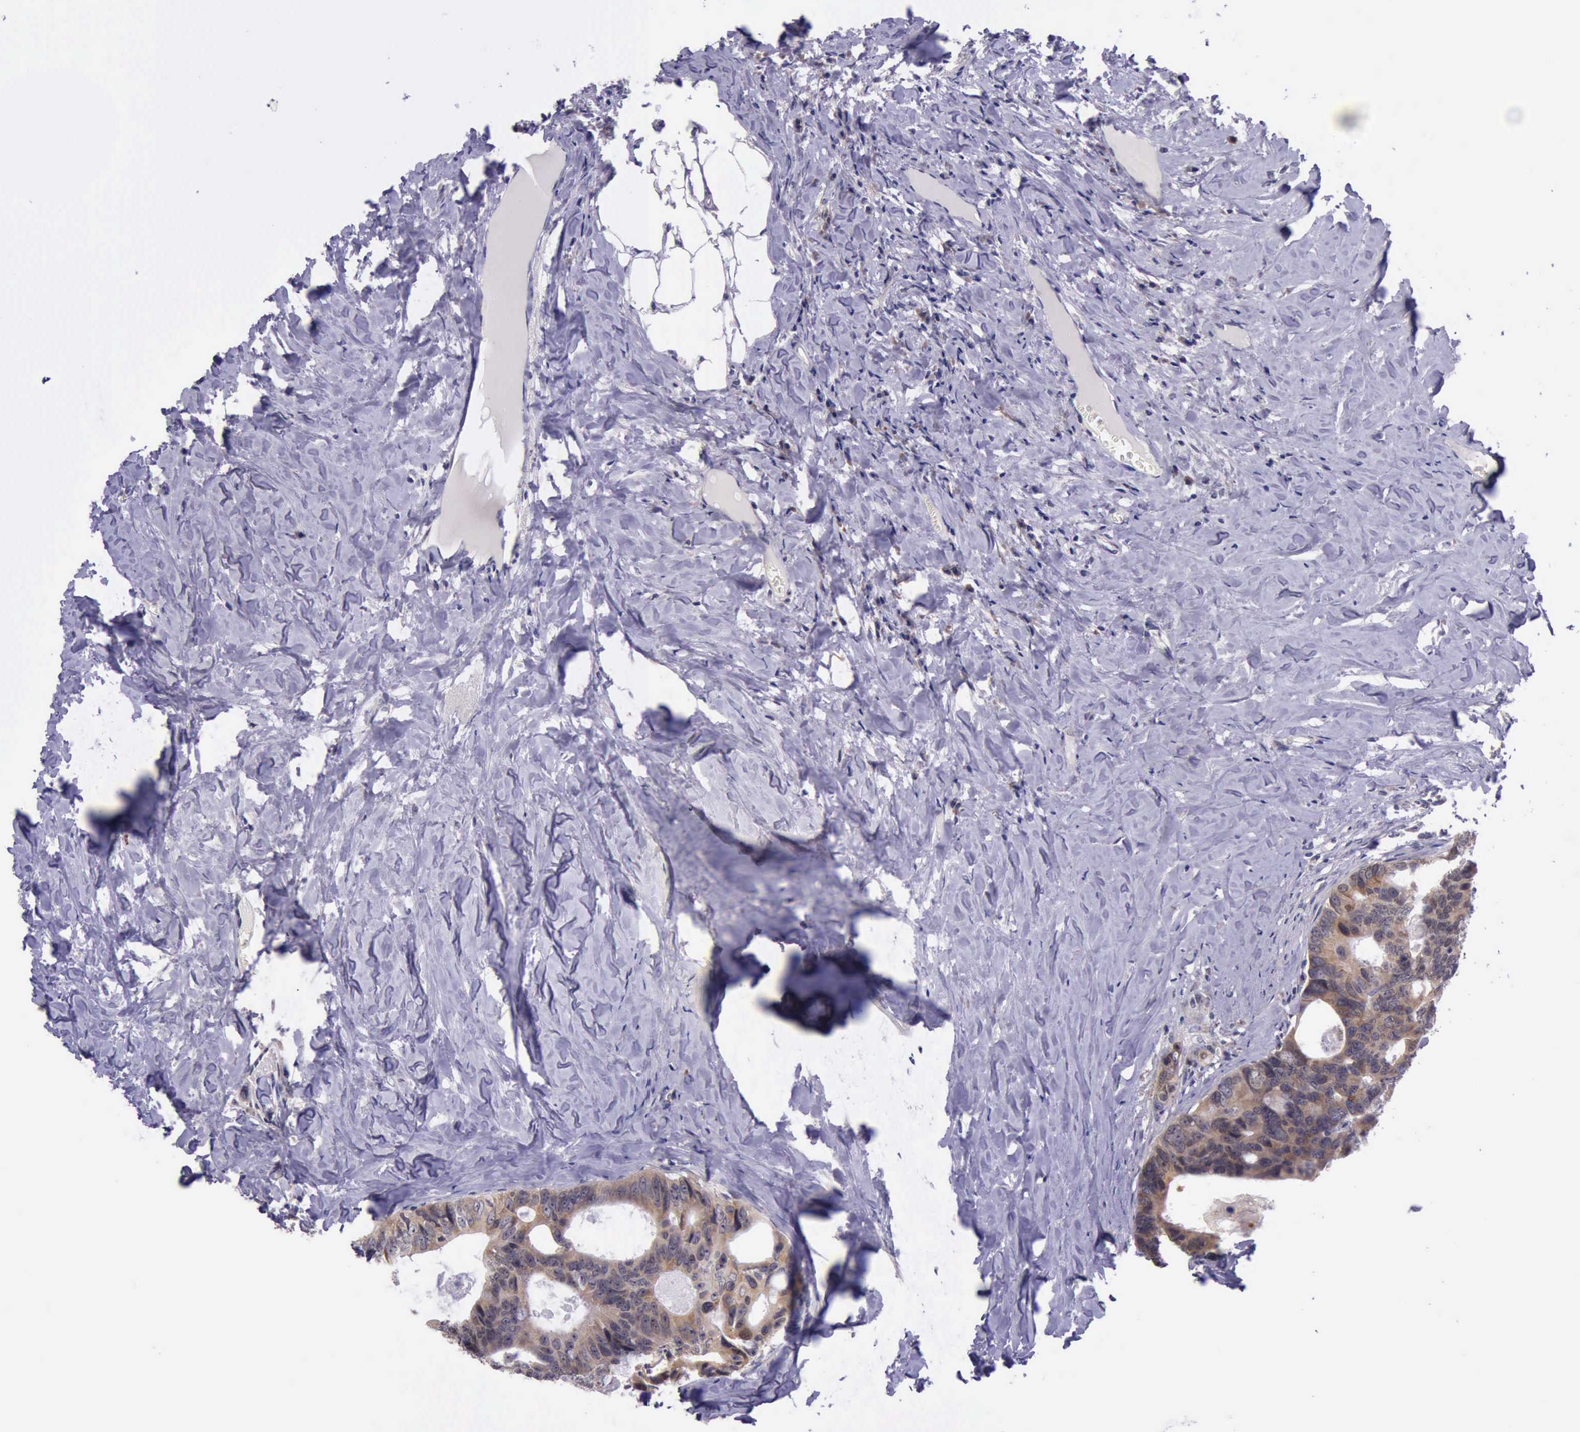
{"staining": {"intensity": "moderate", "quantity": ">75%", "location": "cytoplasmic/membranous"}, "tissue": "colorectal cancer", "cell_type": "Tumor cells", "image_type": "cancer", "snomed": [{"axis": "morphology", "description": "Adenocarcinoma, NOS"}, {"axis": "topography", "description": "Colon"}], "caption": "Adenocarcinoma (colorectal) stained for a protein (brown) shows moderate cytoplasmic/membranous positive staining in approximately >75% of tumor cells.", "gene": "PLEK2", "patient": {"sex": "female", "age": 55}}